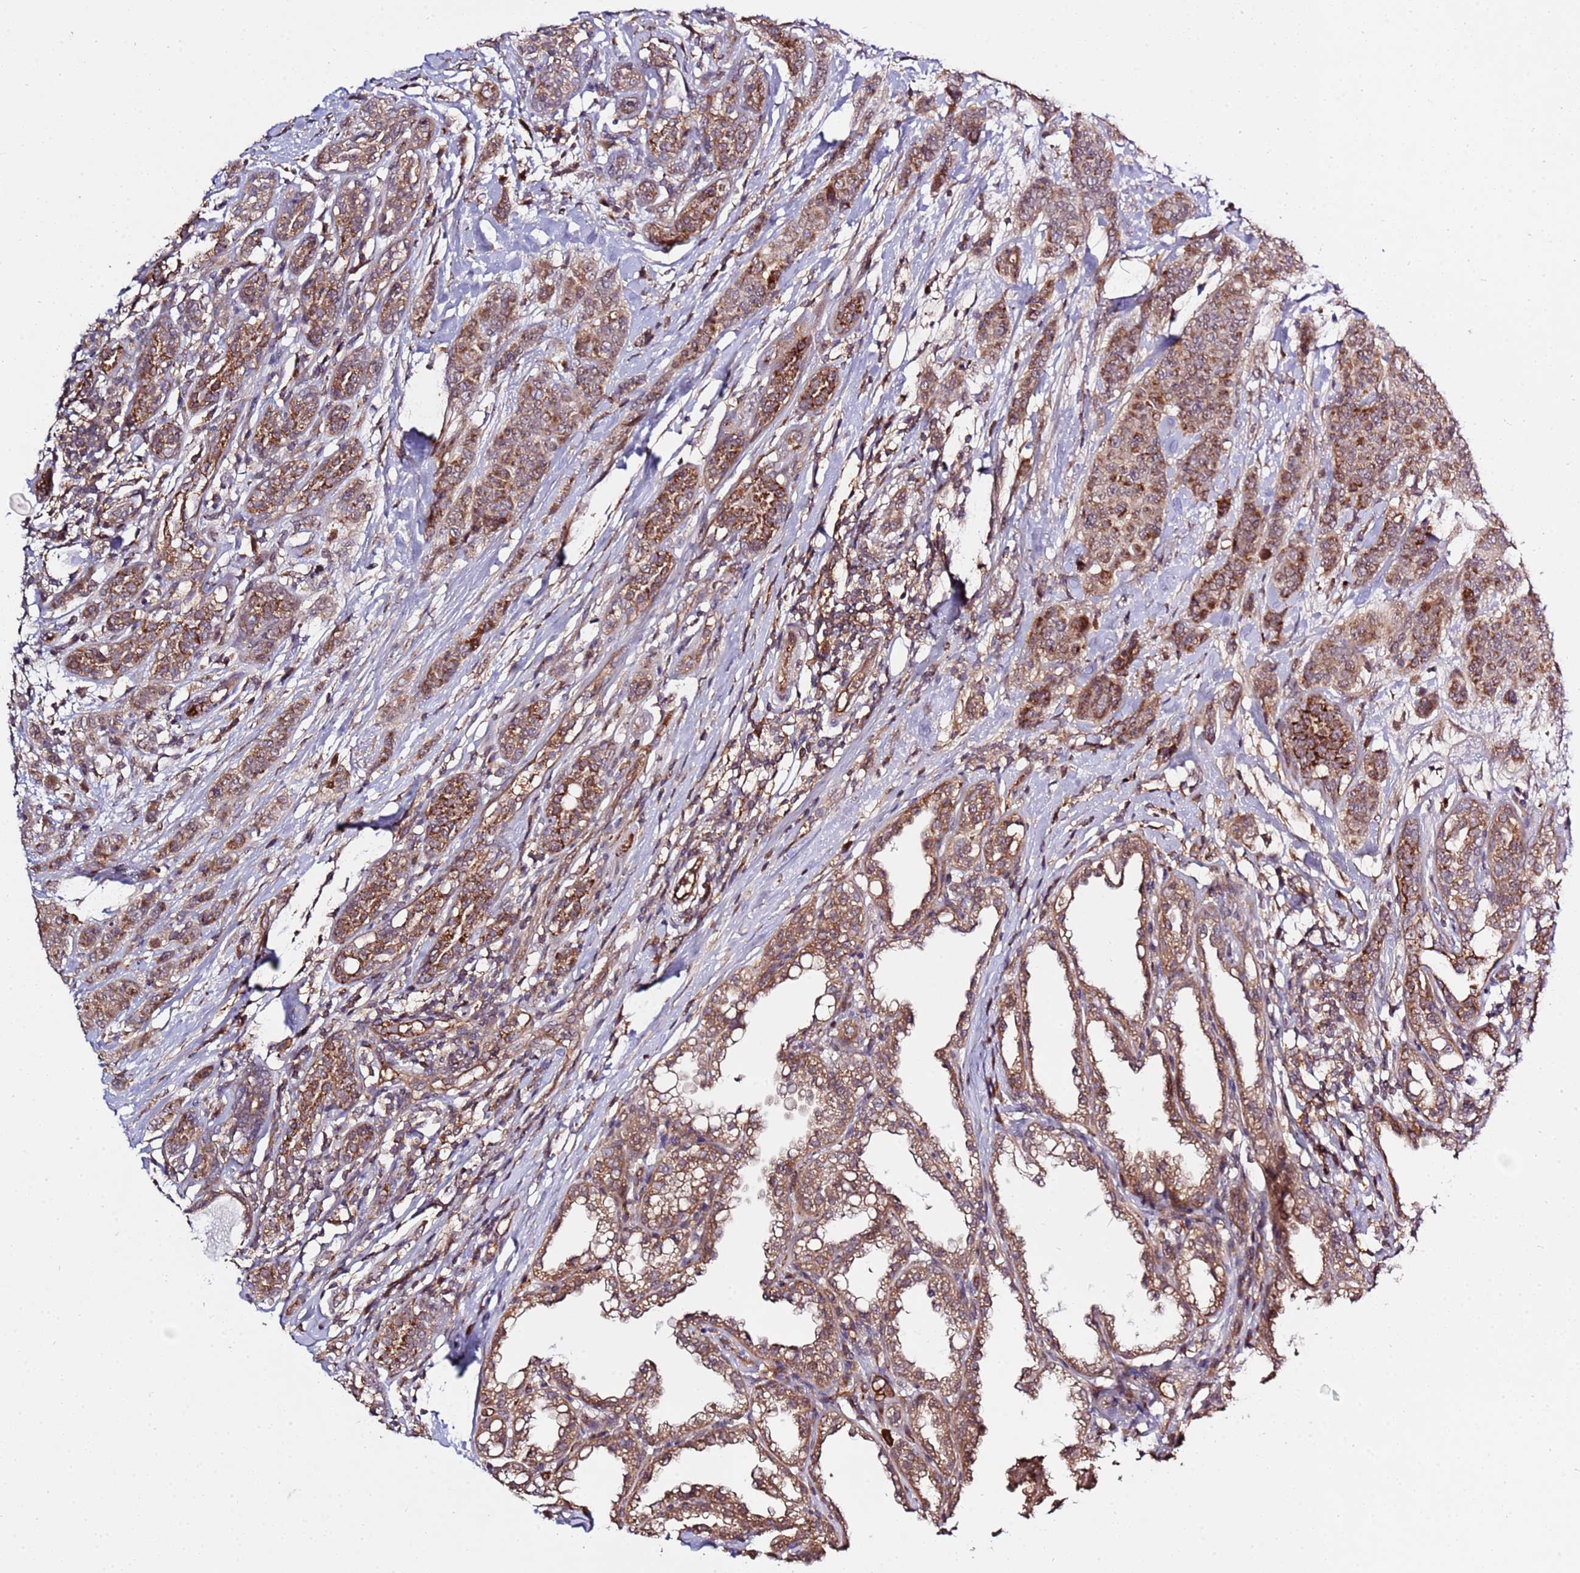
{"staining": {"intensity": "strong", "quantity": "25%-75%", "location": "cytoplasmic/membranous"}, "tissue": "breast cancer", "cell_type": "Tumor cells", "image_type": "cancer", "snomed": [{"axis": "morphology", "description": "Duct carcinoma"}, {"axis": "topography", "description": "Breast"}], "caption": "Protein staining reveals strong cytoplasmic/membranous staining in about 25%-75% of tumor cells in breast cancer (invasive ductal carcinoma).", "gene": "ZNF624", "patient": {"sex": "female", "age": 40}}